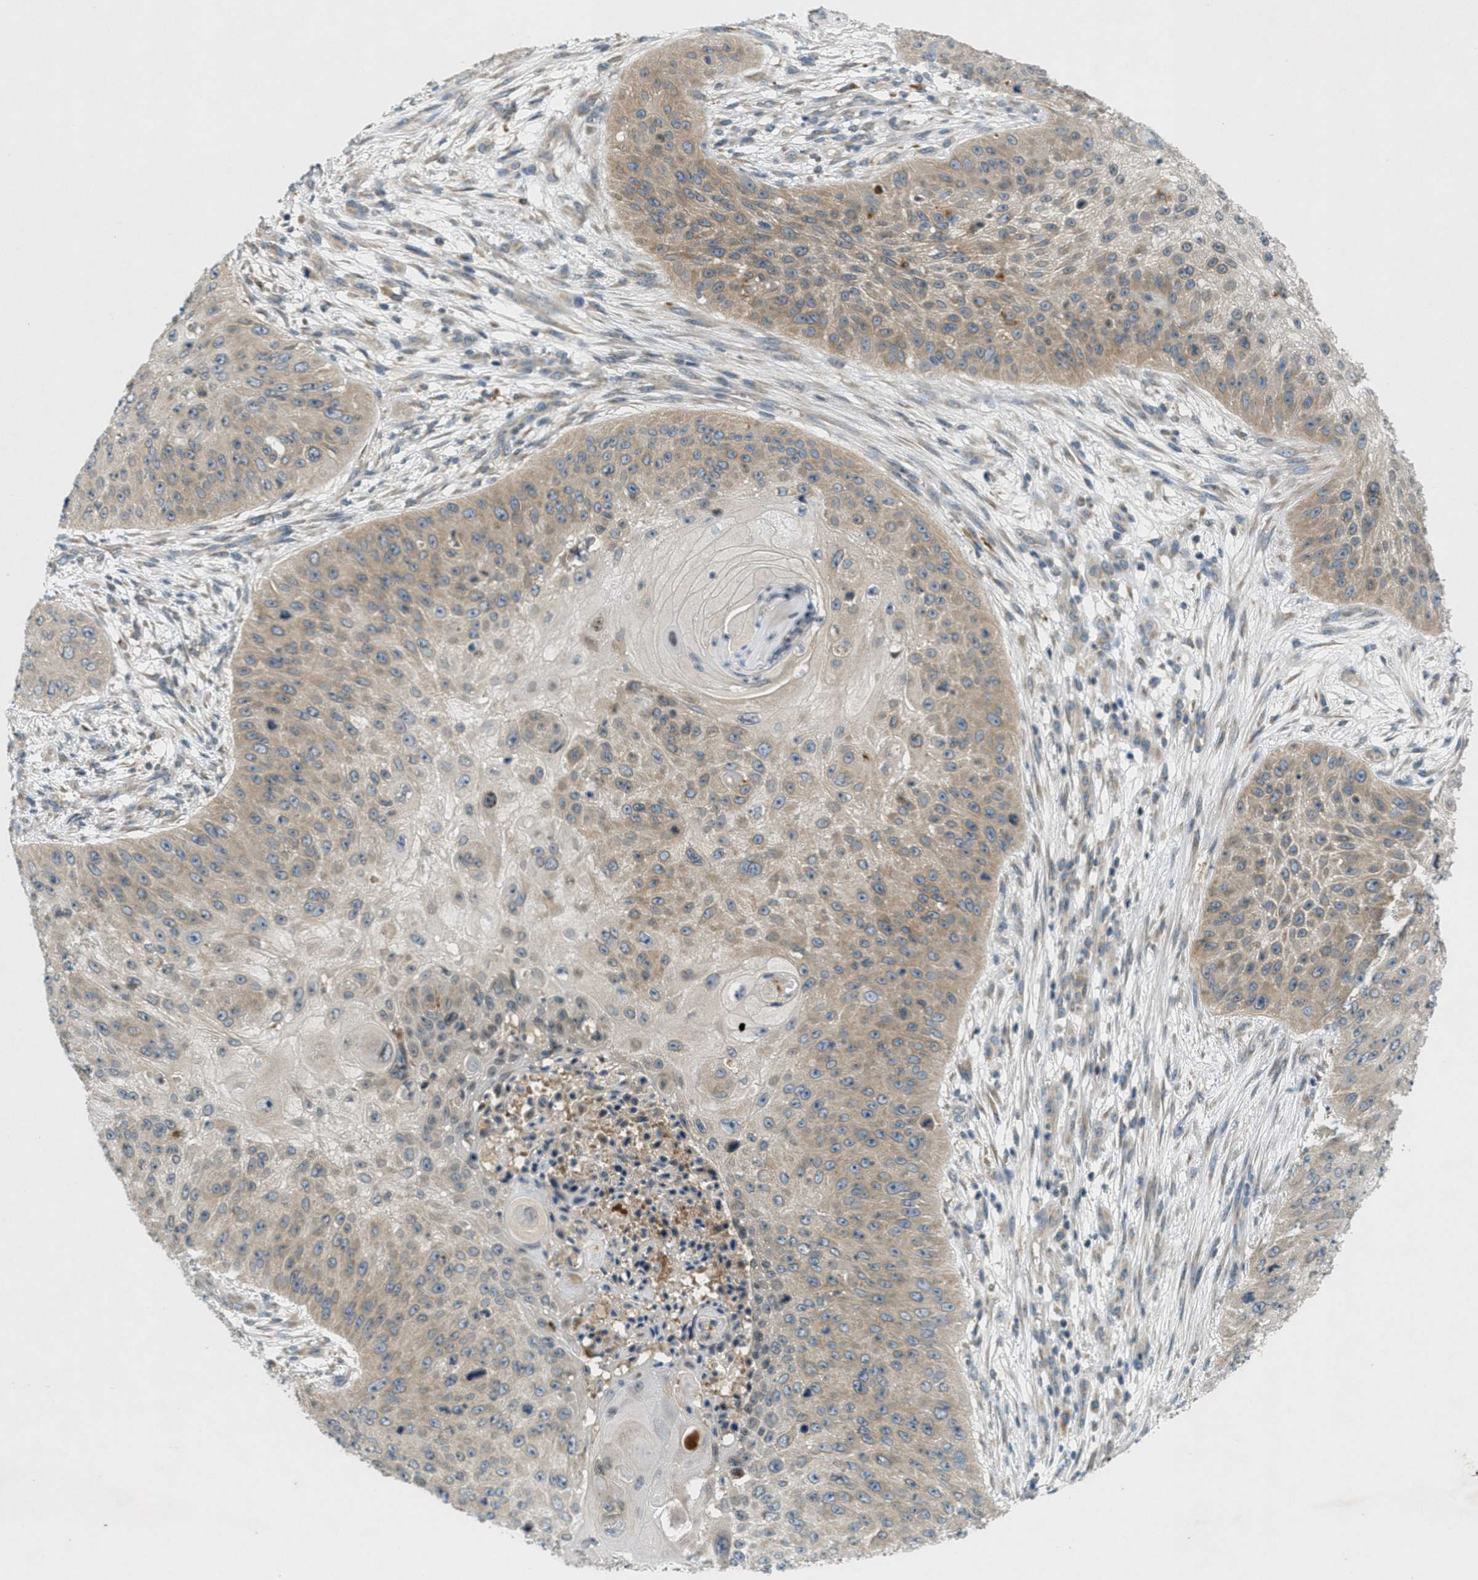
{"staining": {"intensity": "weak", "quantity": "25%-75%", "location": "cytoplasmic/membranous,nuclear"}, "tissue": "skin cancer", "cell_type": "Tumor cells", "image_type": "cancer", "snomed": [{"axis": "morphology", "description": "Squamous cell carcinoma, NOS"}, {"axis": "topography", "description": "Skin"}], "caption": "Approximately 25%-75% of tumor cells in human skin cancer (squamous cell carcinoma) show weak cytoplasmic/membranous and nuclear protein positivity as visualized by brown immunohistochemical staining.", "gene": "SIGMAR1", "patient": {"sex": "female", "age": 80}}